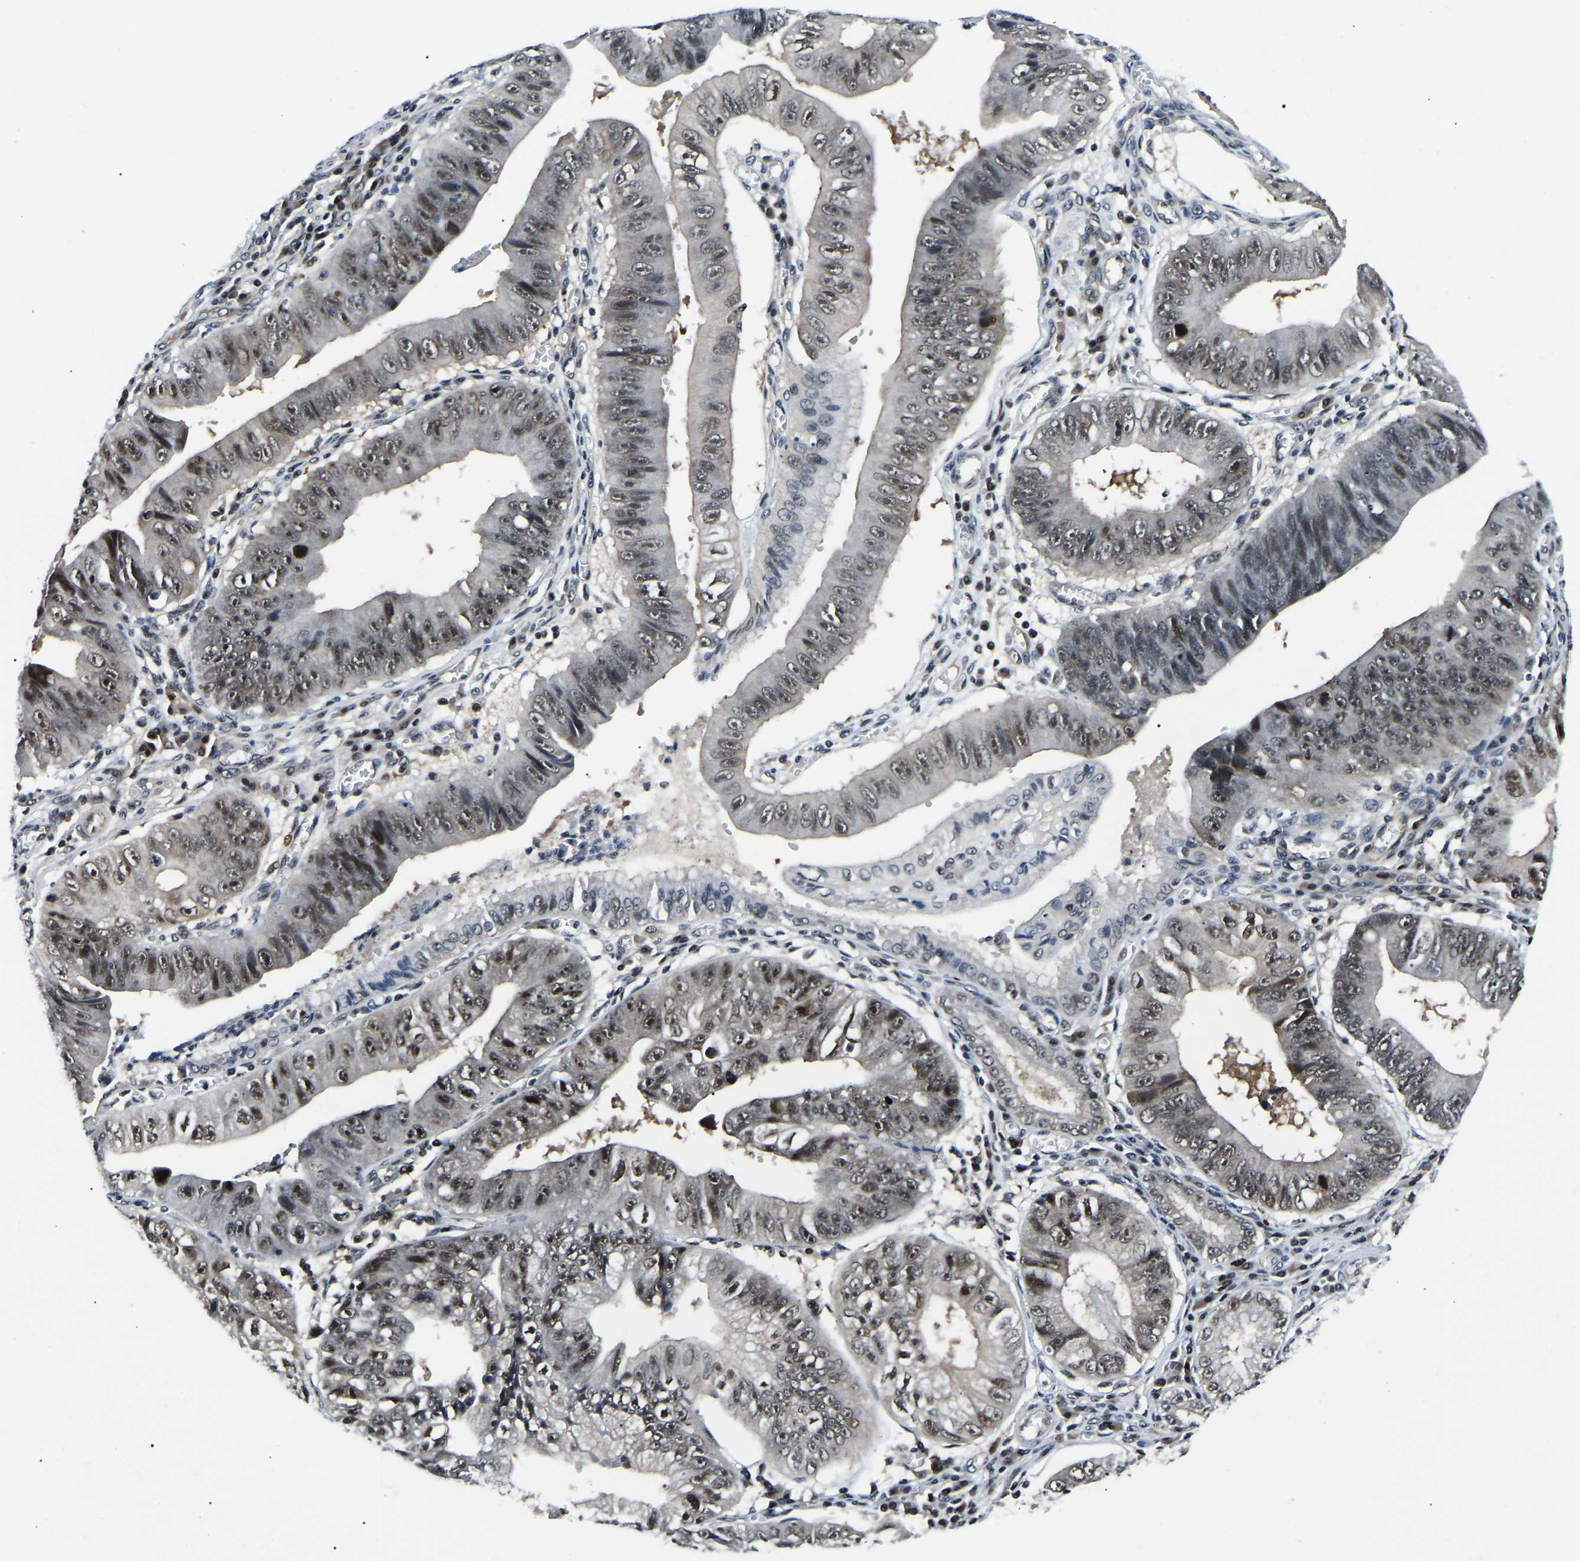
{"staining": {"intensity": "moderate", "quantity": ">75%", "location": "nuclear"}, "tissue": "stomach cancer", "cell_type": "Tumor cells", "image_type": "cancer", "snomed": [{"axis": "morphology", "description": "Adenocarcinoma, NOS"}, {"axis": "topography", "description": "Stomach"}], "caption": "Approximately >75% of tumor cells in human stomach adenocarcinoma exhibit moderate nuclear protein positivity as visualized by brown immunohistochemical staining.", "gene": "RRP1B", "patient": {"sex": "male", "age": 59}}